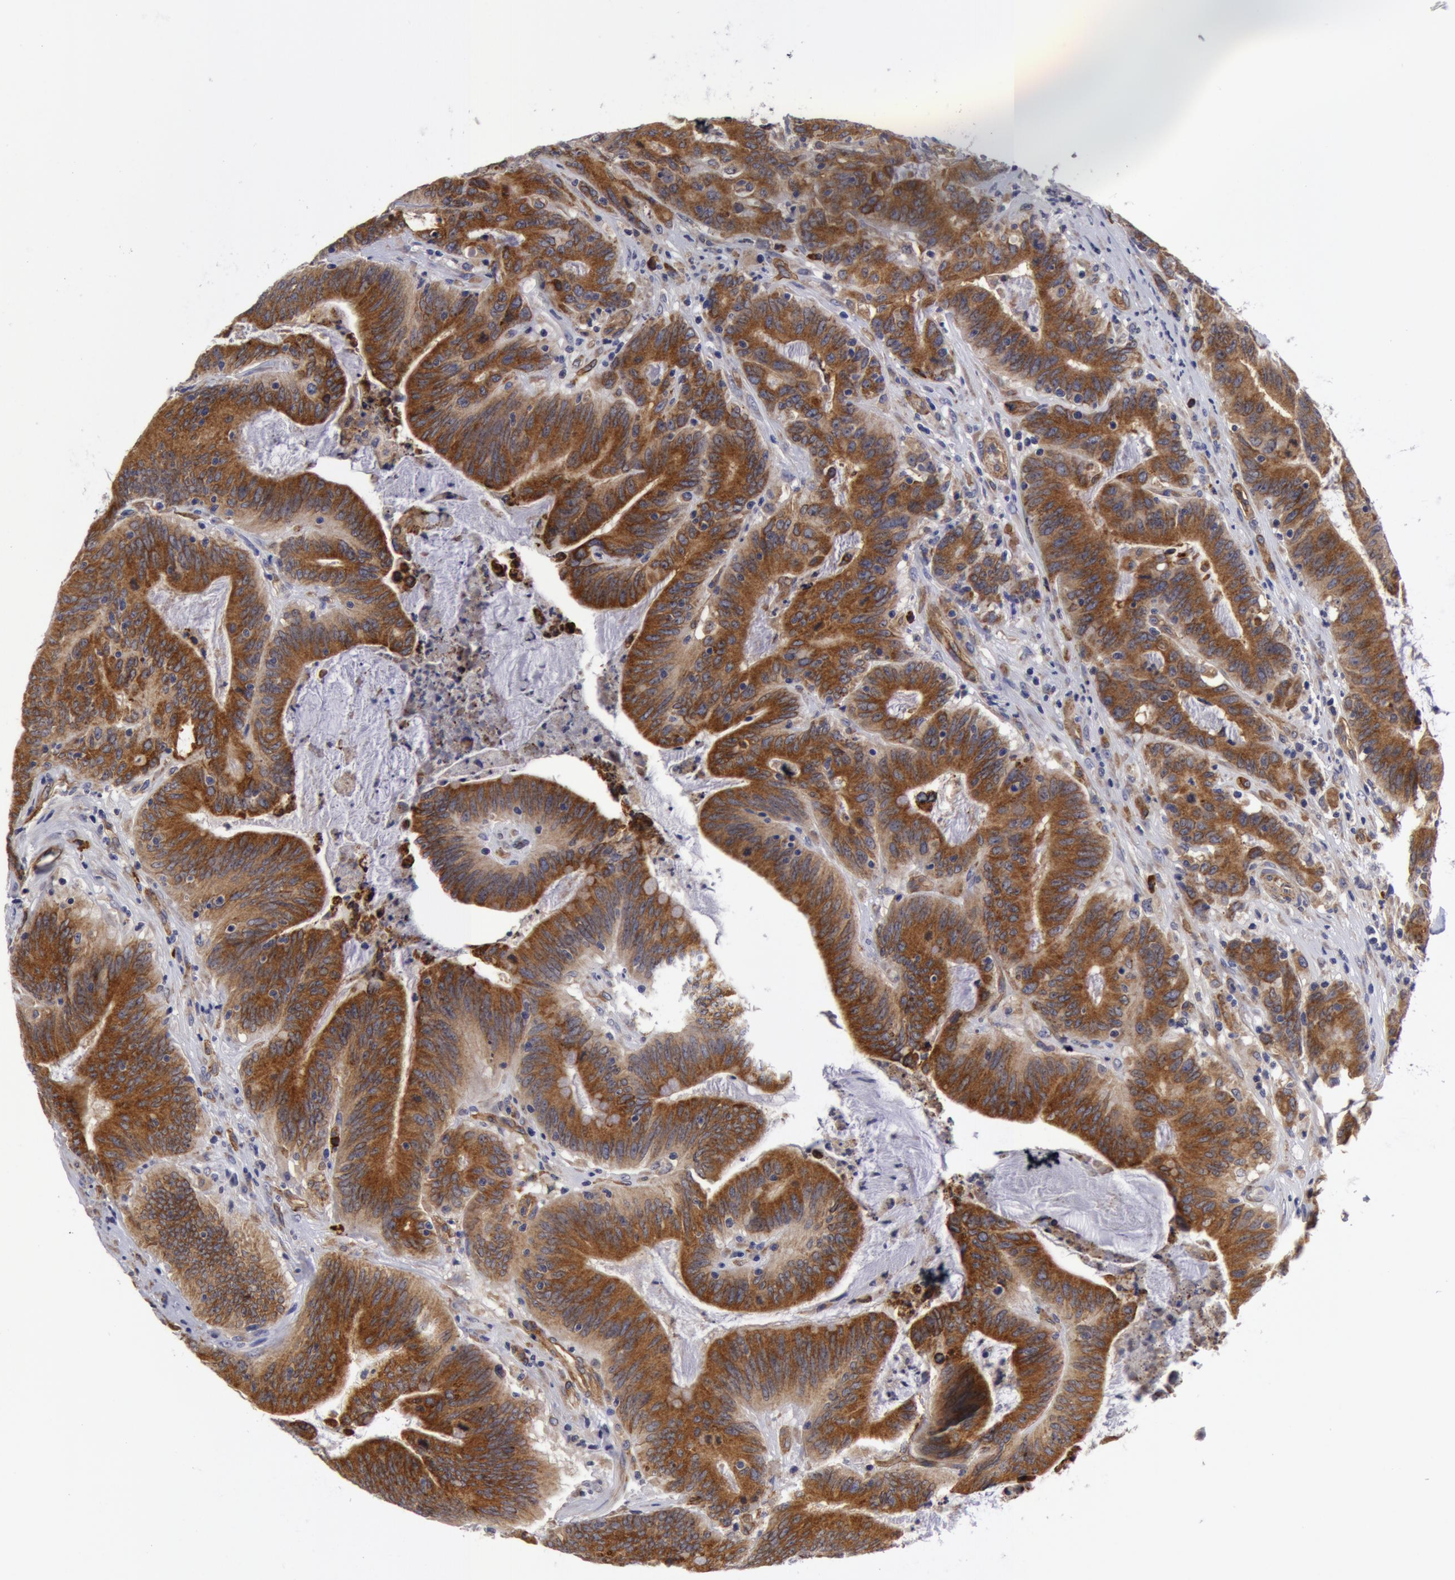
{"staining": {"intensity": "moderate", "quantity": ">75%", "location": "cytoplasmic/membranous"}, "tissue": "colorectal cancer", "cell_type": "Tumor cells", "image_type": "cancer", "snomed": [{"axis": "morphology", "description": "Adenocarcinoma, NOS"}, {"axis": "topography", "description": "Colon"}], "caption": "High-magnification brightfield microscopy of colorectal adenocarcinoma stained with DAB (3,3'-diaminobenzidine) (brown) and counterstained with hematoxylin (blue). tumor cells exhibit moderate cytoplasmic/membranous staining is appreciated in about>75% of cells.", "gene": "IL23A", "patient": {"sex": "male", "age": 54}}